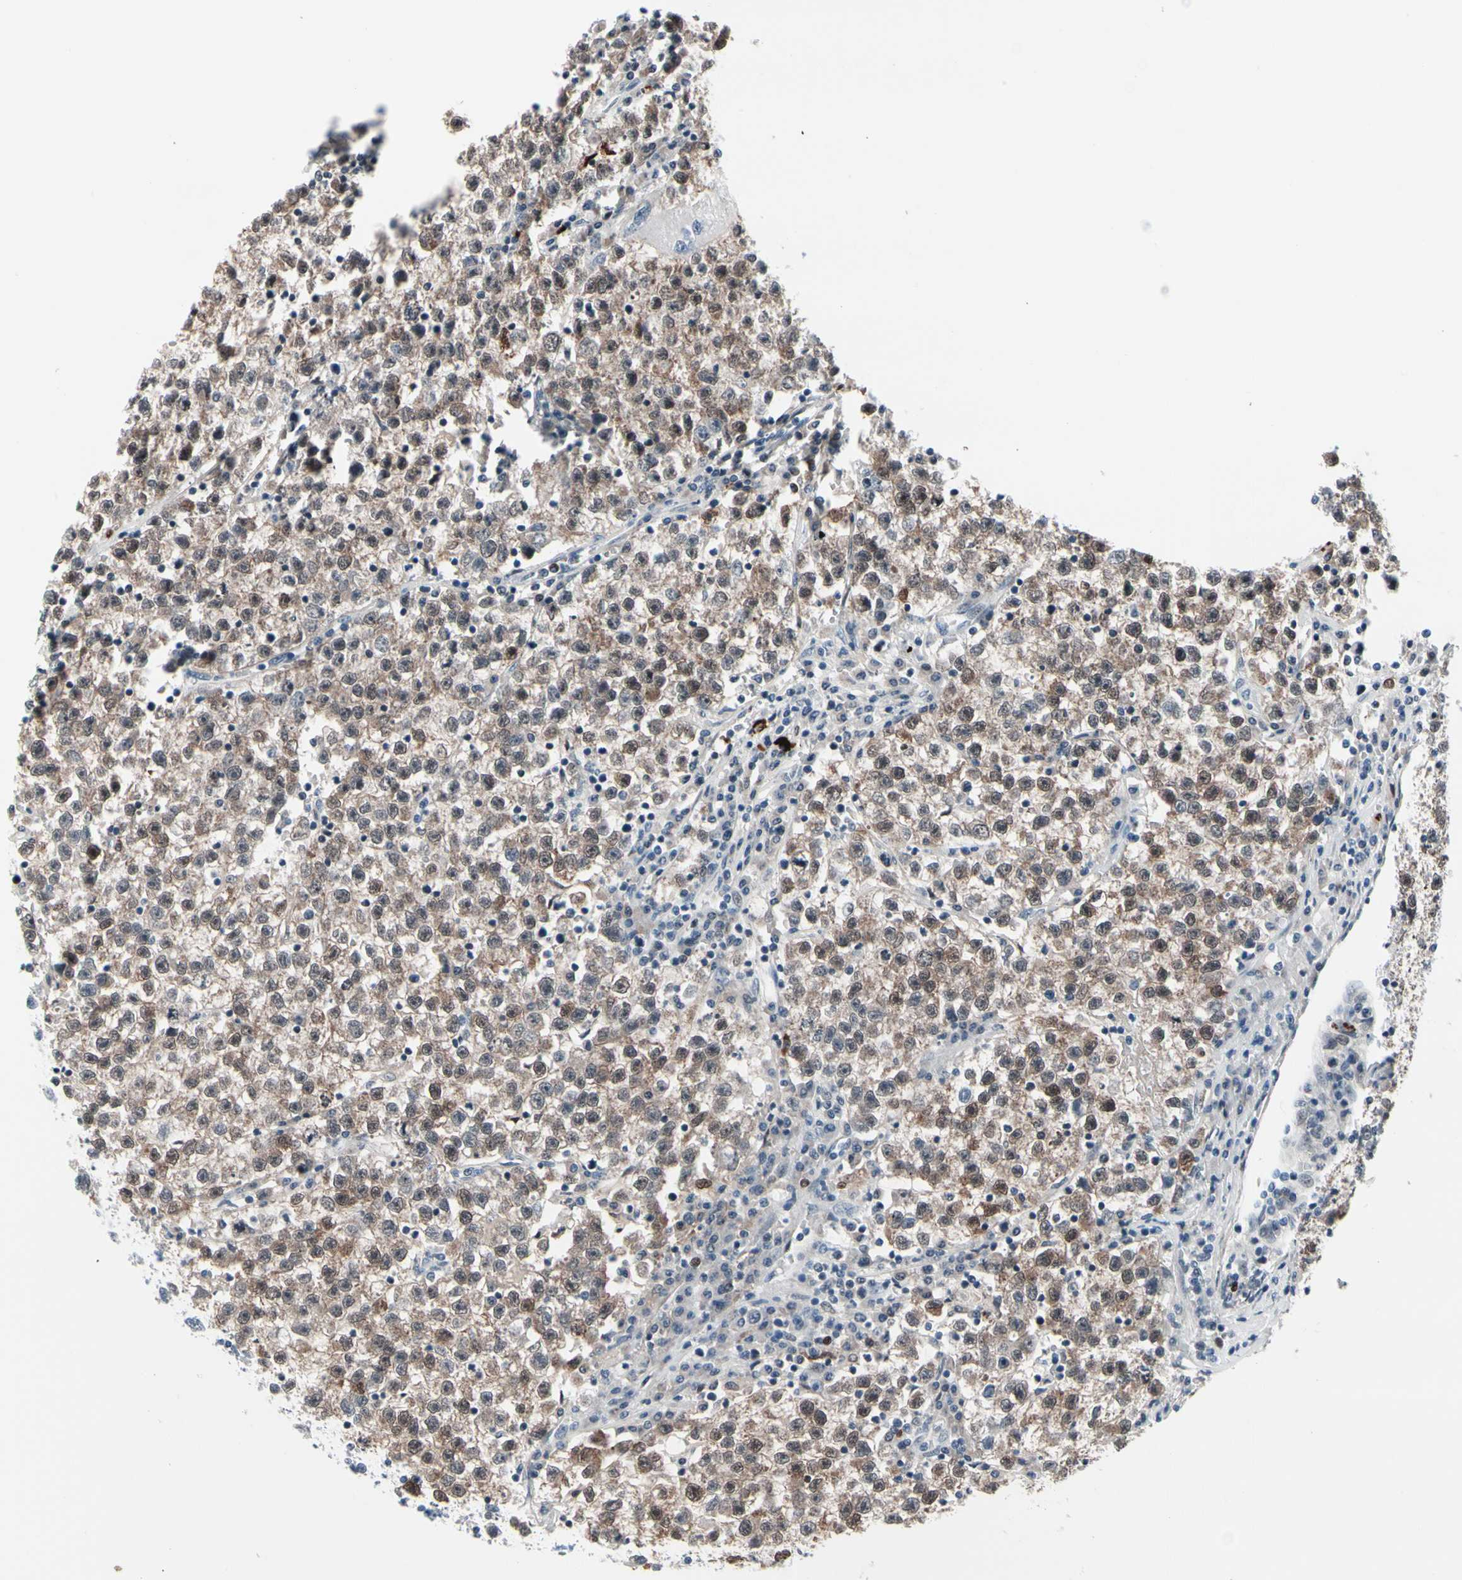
{"staining": {"intensity": "weak", "quantity": ">75%", "location": "cytoplasmic/membranous,nuclear"}, "tissue": "testis cancer", "cell_type": "Tumor cells", "image_type": "cancer", "snomed": [{"axis": "morphology", "description": "Seminoma, NOS"}, {"axis": "topography", "description": "Testis"}], "caption": "An image of testis seminoma stained for a protein displays weak cytoplasmic/membranous and nuclear brown staining in tumor cells.", "gene": "TXN", "patient": {"sex": "male", "age": 22}}